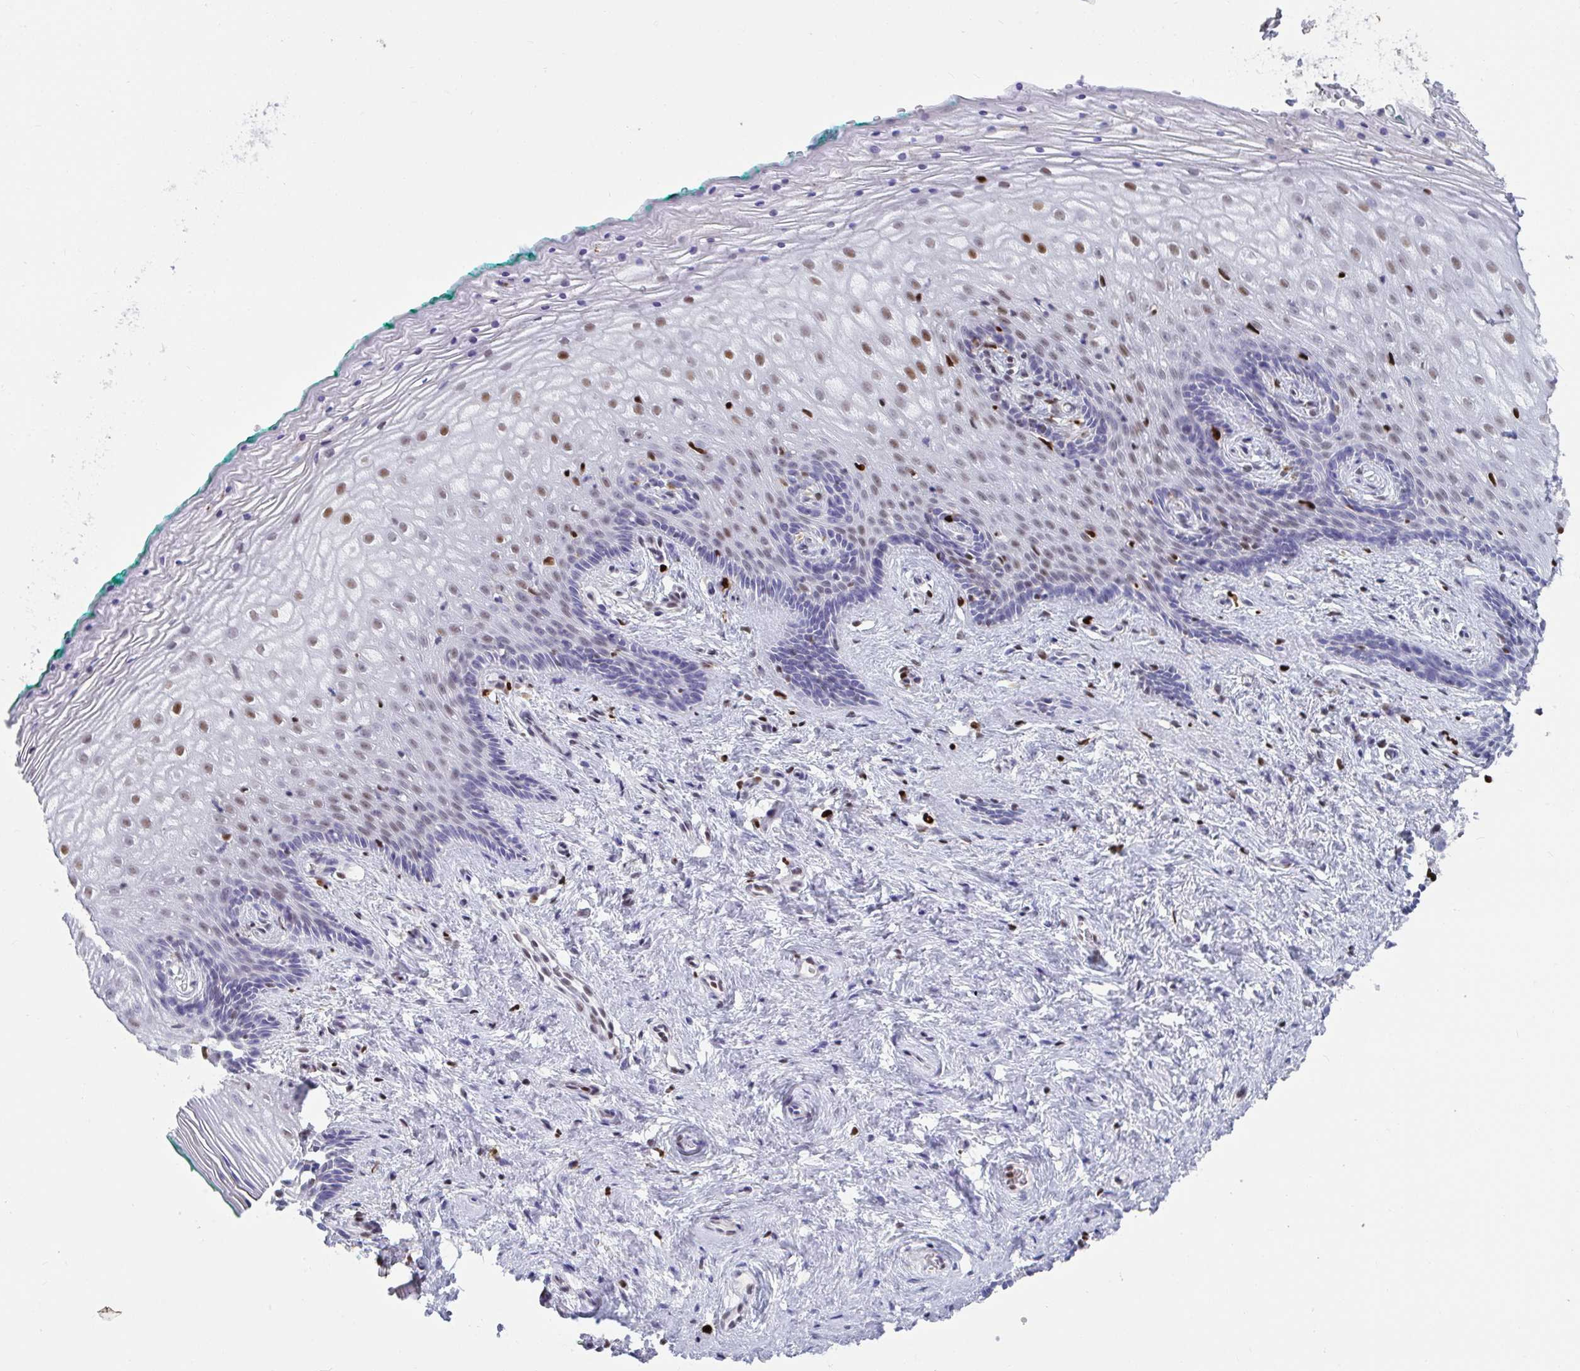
{"staining": {"intensity": "moderate", "quantity": "<25%", "location": "nuclear"}, "tissue": "vagina", "cell_type": "Squamous epithelial cells", "image_type": "normal", "snomed": [{"axis": "morphology", "description": "Normal tissue, NOS"}, {"axis": "topography", "description": "Vagina"}], "caption": "Protein analysis of unremarkable vagina exhibits moderate nuclear staining in about <25% of squamous epithelial cells.", "gene": "ZNF586", "patient": {"sex": "female", "age": 45}}